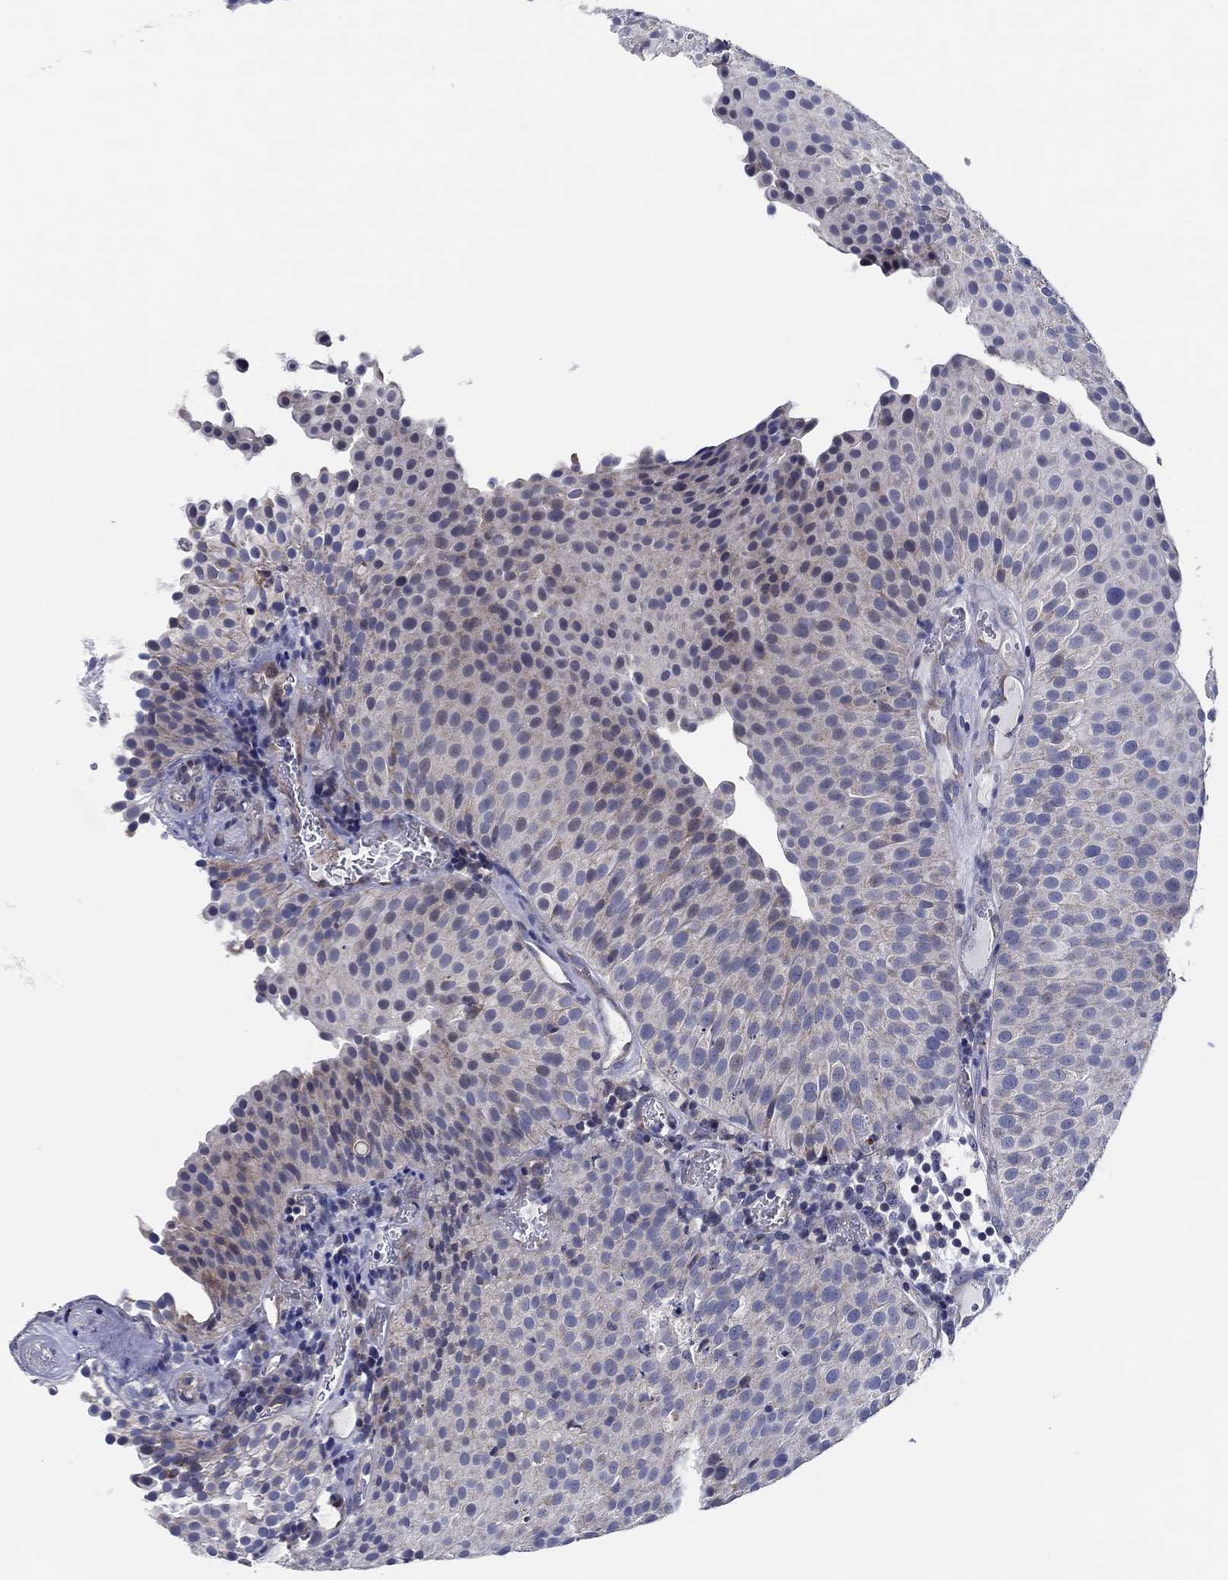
{"staining": {"intensity": "weak", "quantity": "<25%", "location": "cytoplasmic/membranous"}, "tissue": "urothelial cancer", "cell_type": "Tumor cells", "image_type": "cancer", "snomed": [{"axis": "morphology", "description": "Urothelial carcinoma, Low grade"}, {"axis": "topography", "description": "Urinary bladder"}], "caption": "Immunohistochemistry (IHC) histopathology image of neoplastic tissue: urothelial carcinoma (low-grade) stained with DAB (3,3'-diaminobenzidine) demonstrates no significant protein expression in tumor cells.", "gene": "CFAP61", "patient": {"sex": "female", "age": 87}}